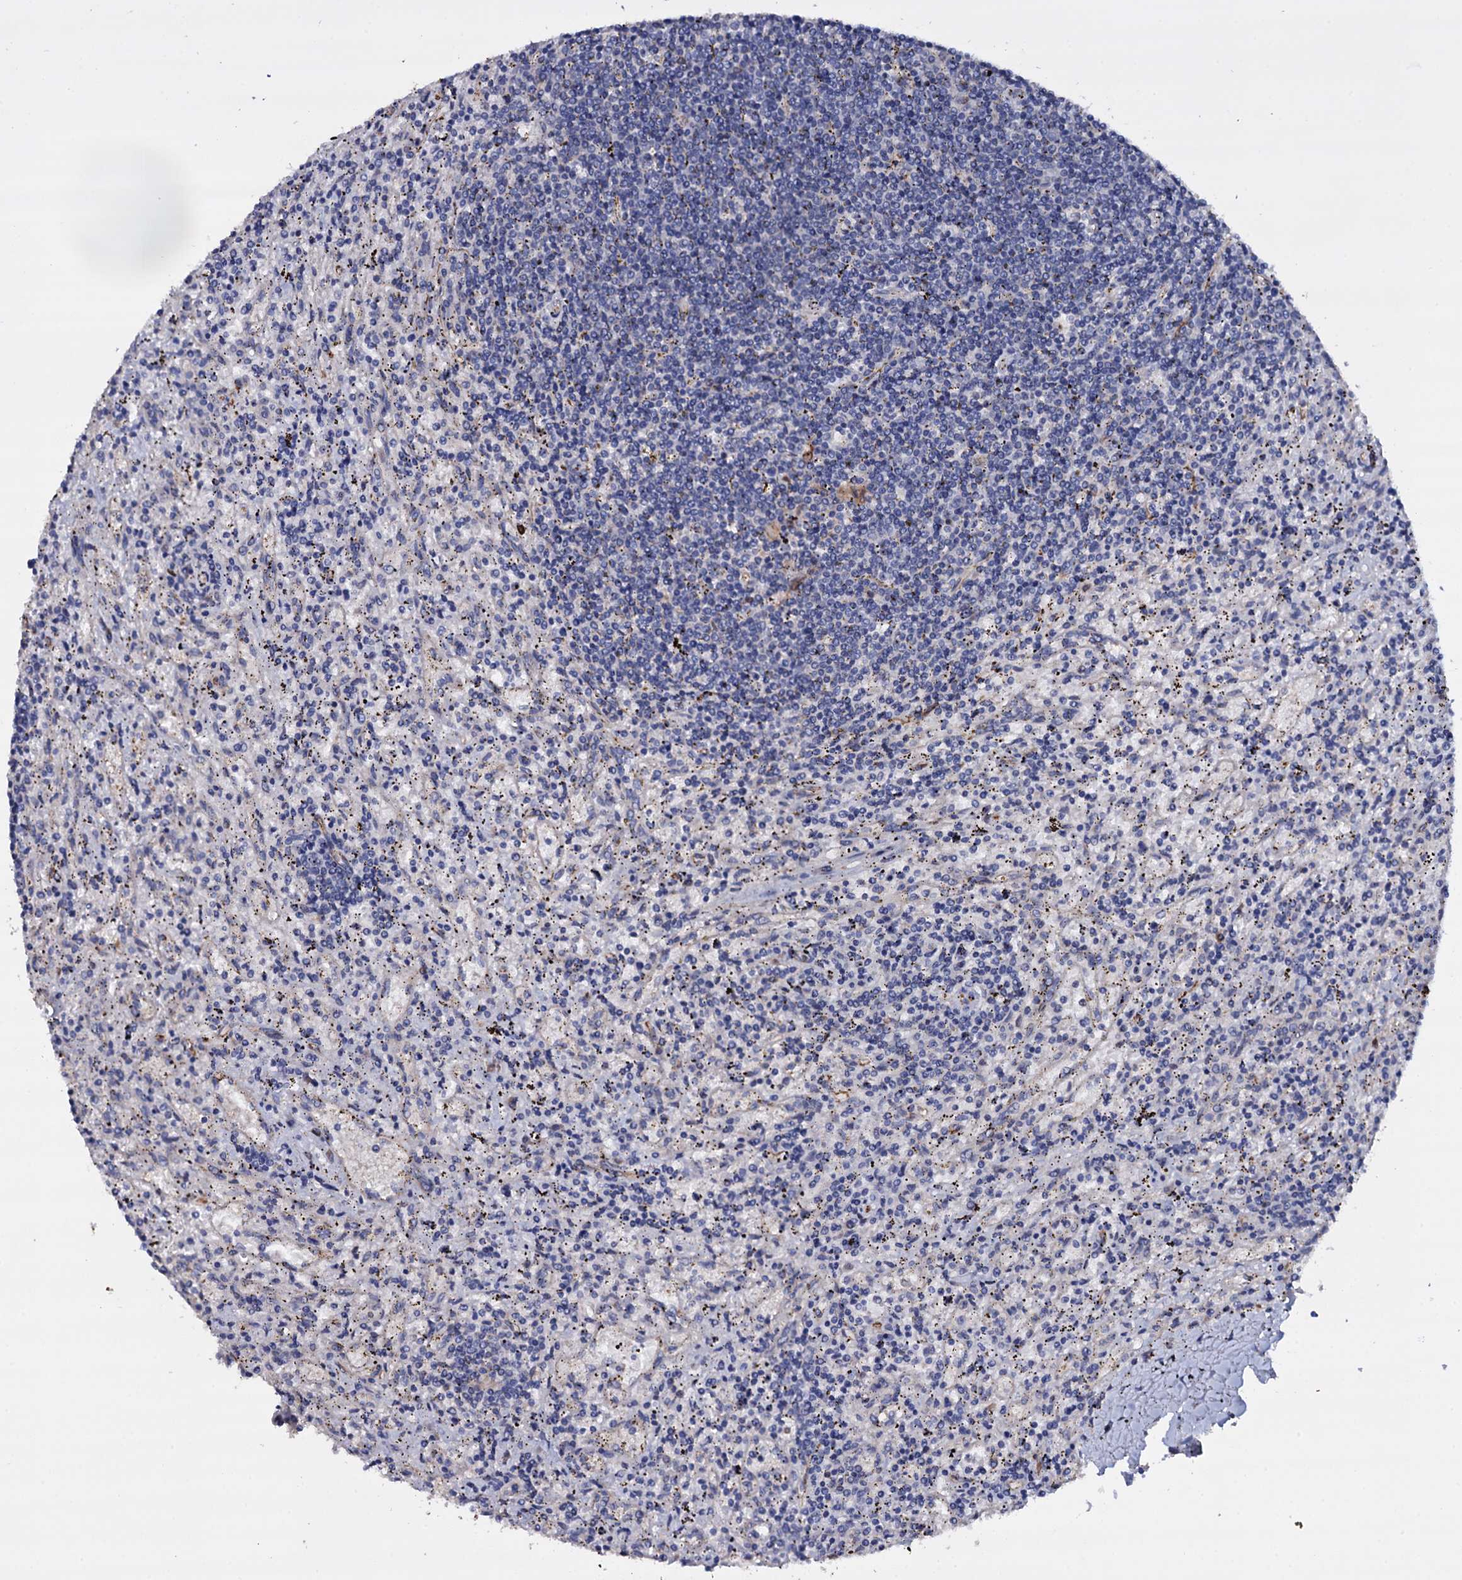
{"staining": {"intensity": "negative", "quantity": "none", "location": "none"}, "tissue": "lymphoma", "cell_type": "Tumor cells", "image_type": "cancer", "snomed": [{"axis": "morphology", "description": "Malignant lymphoma, non-Hodgkin's type, Low grade"}, {"axis": "topography", "description": "Spleen"}], "caption": "DAB immunohistochemical staining of malignant lymphoma, non-Hodgkin's type (low-grade) exhibits no significant positivity in tumor cells.", "gene": "BCL2L14", "patient": {"sex": "male", "age": 76}}